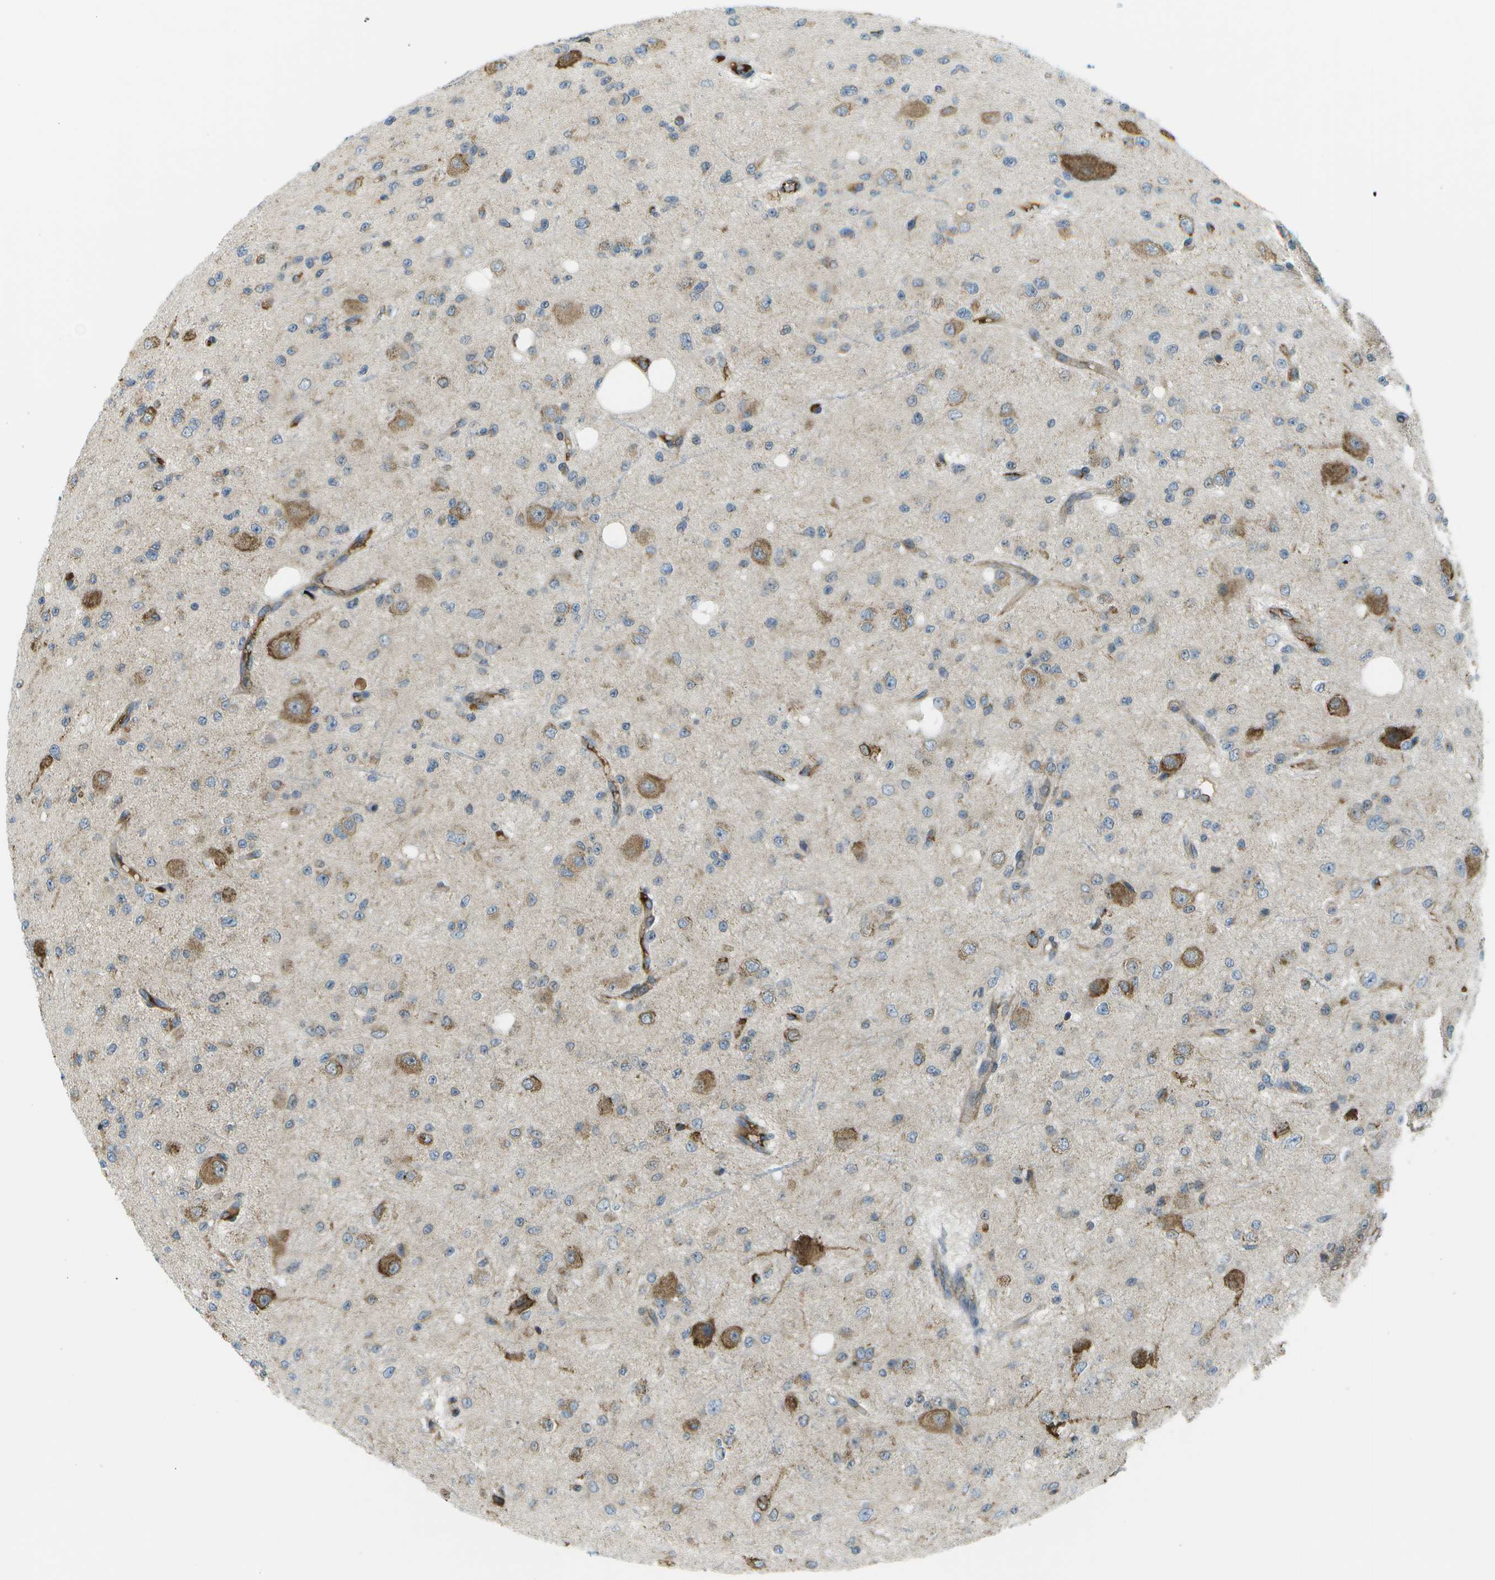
{"staining": {"intensity": "moderate", "quantity": "<25%", "location": "cytoplasmic/membranous"}, "tissue": "glioma", "cell_type": "Tumor cells", "image_type": "cancer", "snomed": [{"axis": "morphology", "description": "Glioma, malignant, High grade"}, {"axis": "topography", "description": "pancreas cauda"}], "caption": "This is a histology image of immunohistochemistry staining of glioma, which shows moderate positivity in the cytoplasmic/membranous of tumor cells.", "gene": "USP30", "patient": {"sex": "male", "age": 60}}